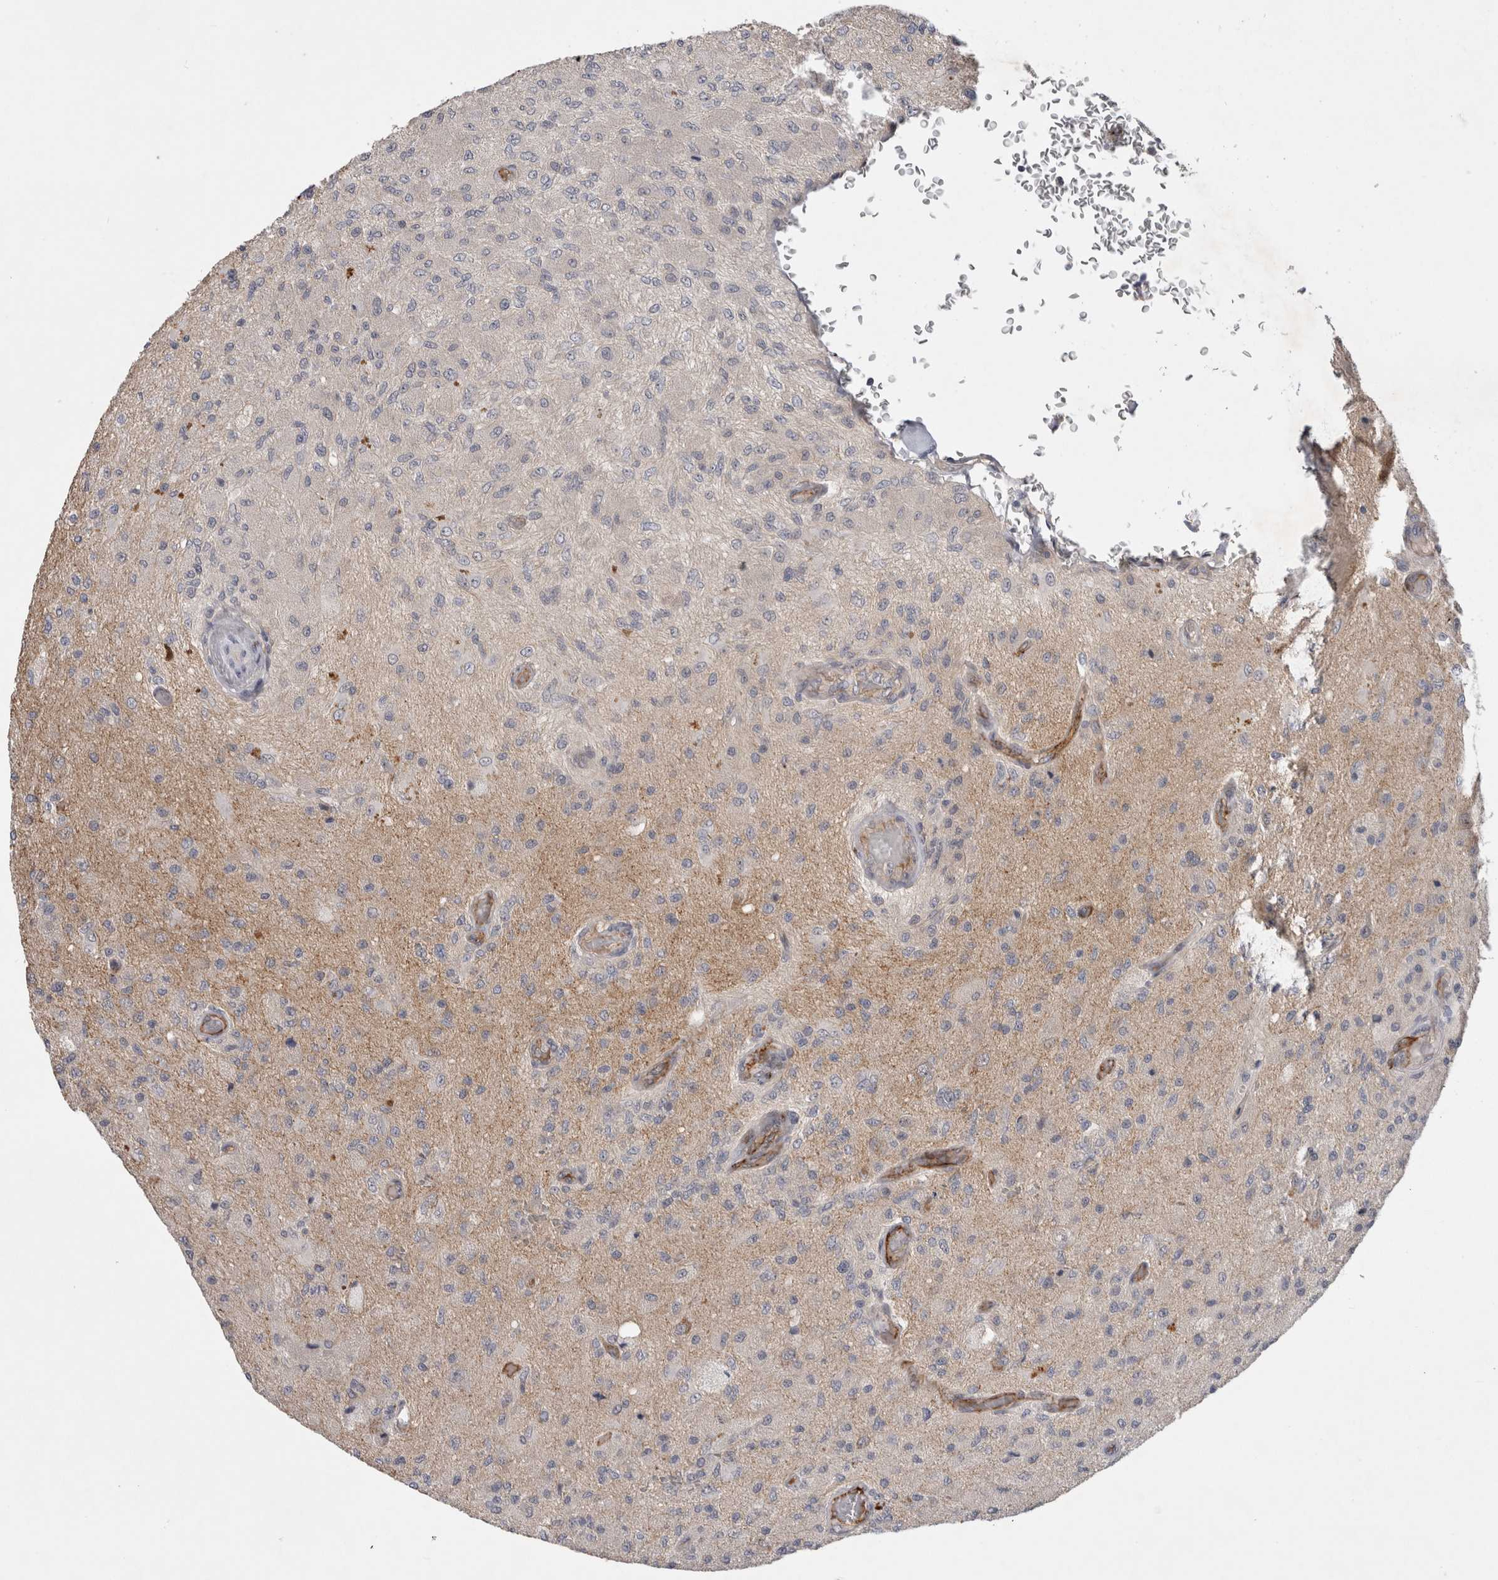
{"staining": {"intensity": "negative", "quantity": "none", "location": "none"}, "tissue": "glioma", "cell_type": "Tumor cells", "image_type": "cancer", "snomed": [{"axis": "morphology", "description": "Normal tissue, NOS"}, {"axis": "morphology", "description": "Glioma, malignant, High grade"}, {"axis": "topography", "description": "Cerebral cortex"}], "caption": "Tumor cells are negative for protein expression in human high-grade glioma (malignant). Nuclei are stained in blue.", "gene": "CERS3", "patient": {"sex": "male", "age": 77}}